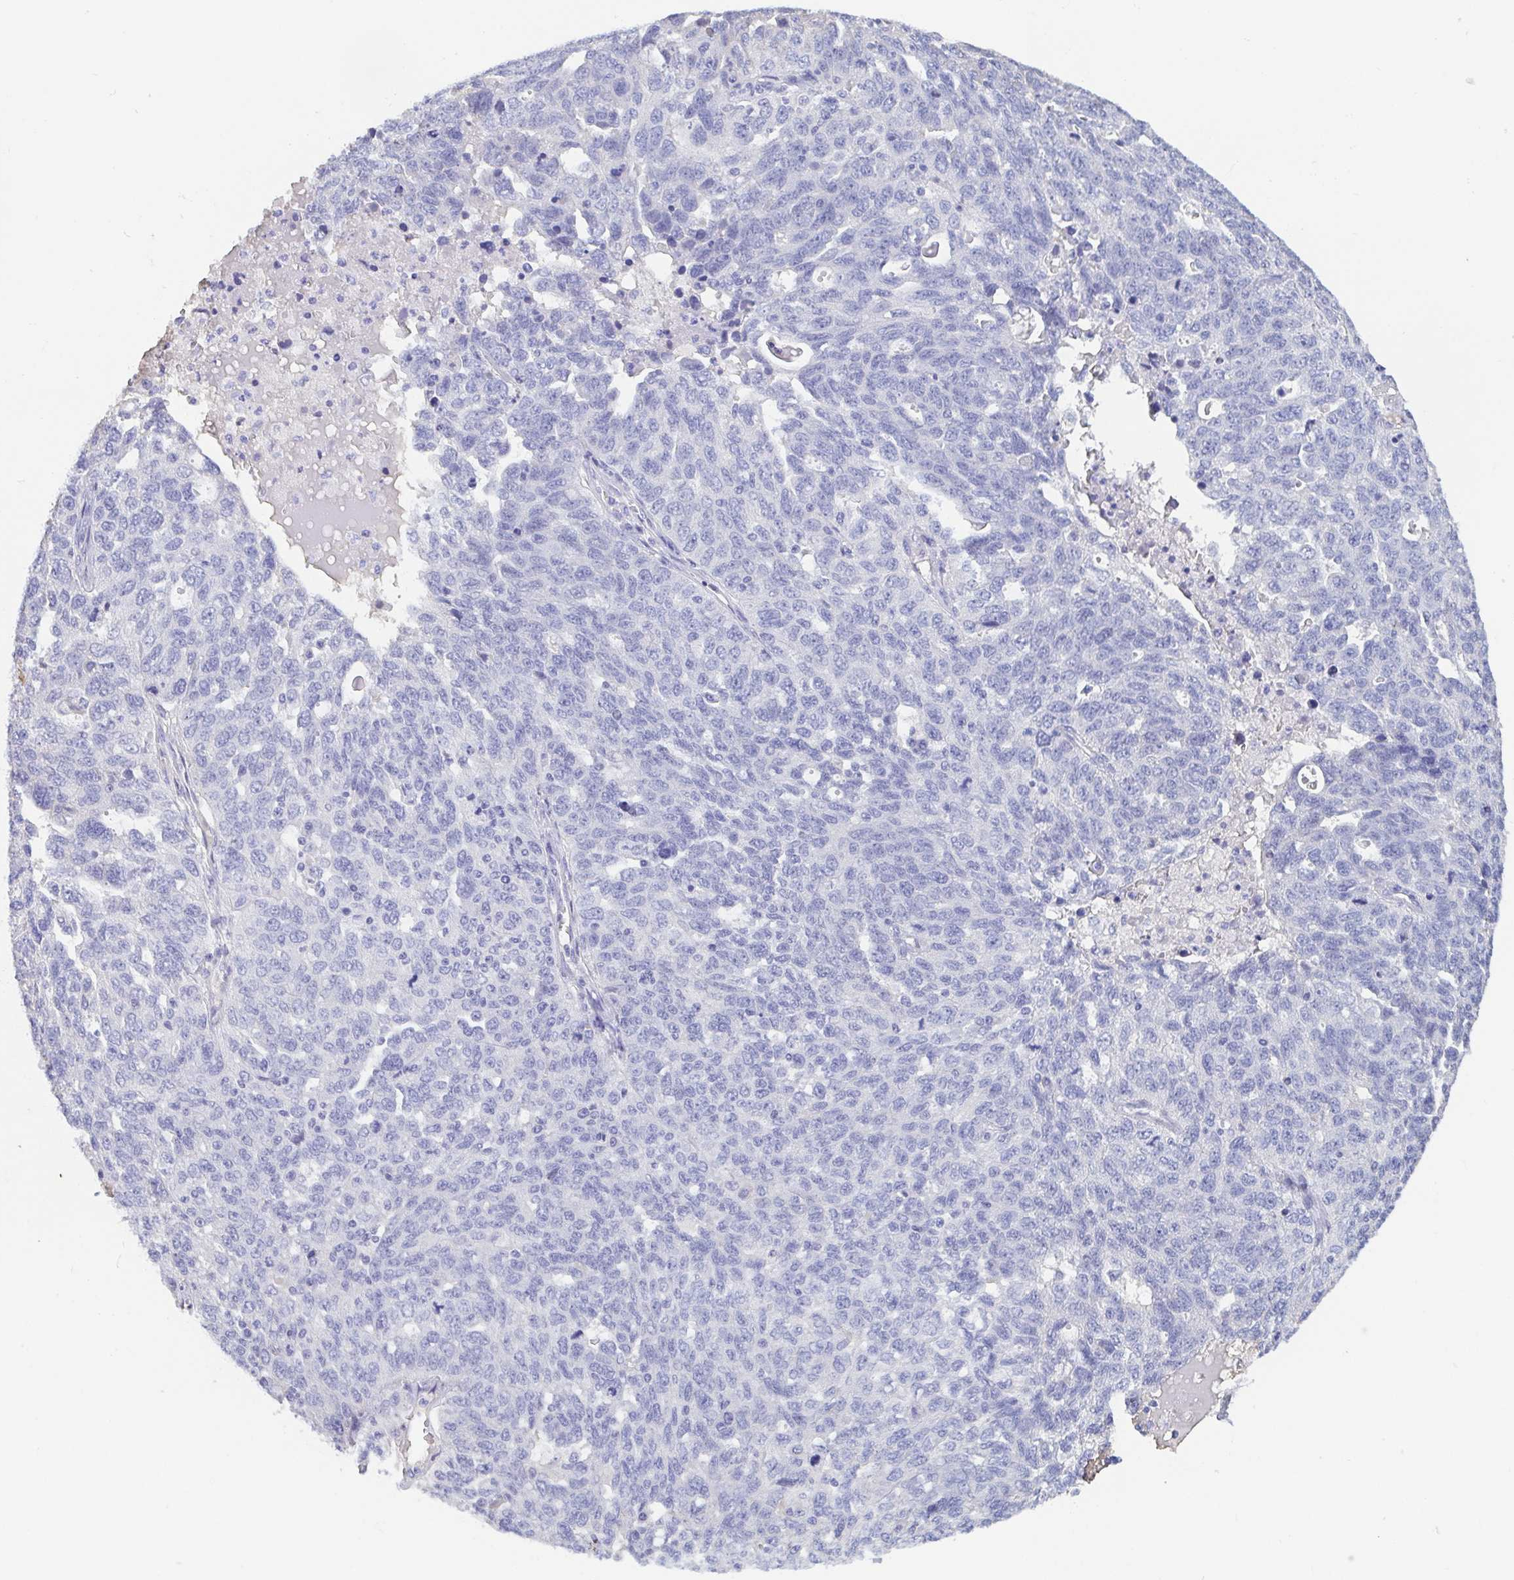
{"staining": {"intensity": "negative", "quantity": "none", "location": "none"}, "tissue": "ovarian cancer", "cell_type": "Tumor cells", "image_type": "cancer", "snomed": [{"axis": "morphology", "description": "Cystadenocarcinoma, serous, NOS"}, {"axis": "topography", "description": "Ovary"}], "caption": "DAB (3,3'-diaminobenzidine) immunohistochemical staining of human ovarian cancer displays no significant expression in tumor cells.", "gene": "TREH", "patient": {"sex": "female", "age": 71}}